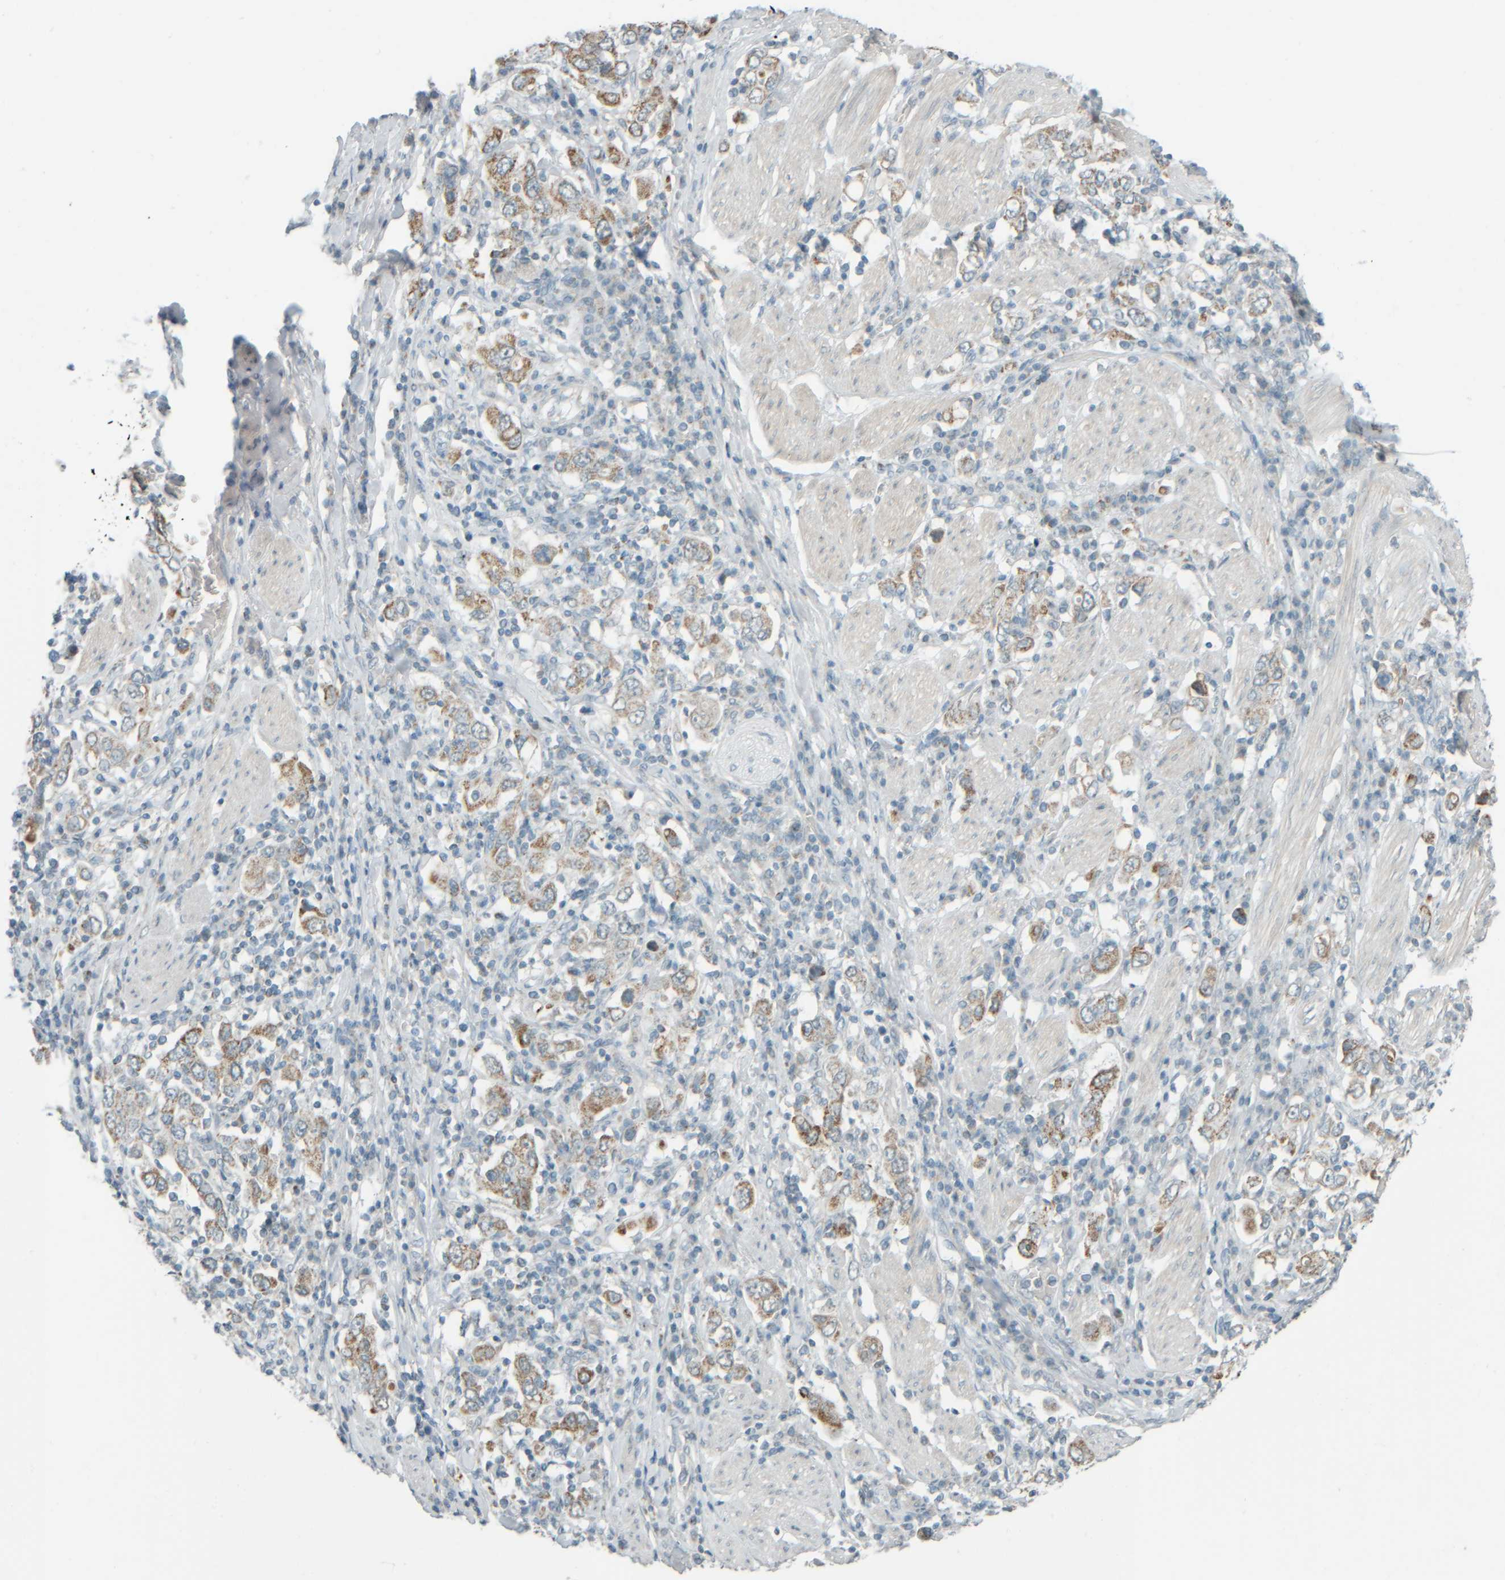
{"staining": {"intensity": "moderate", "quantity": ">75%", "location": "cytoplasmic/membranous"}, "tissue": "stomach cancer", "cell_type": "Tumor cells", "image_type": "cancer", "snomed": [{"axis": "morphology", "description": "Adenocarcinoma, NOS"}, {"axis": "topography", "description": "Stomach, upper"}], "caption": "This is a micrograph of immunohistochemistry (IHC) staining of stomach adenocarcinoma, which shows moderate positivity in the cytoplasmic/membranous of tumor cells.", "gene": "PTGES3L-AARSD1", "patient": {"sex": "male", "age": 62}}